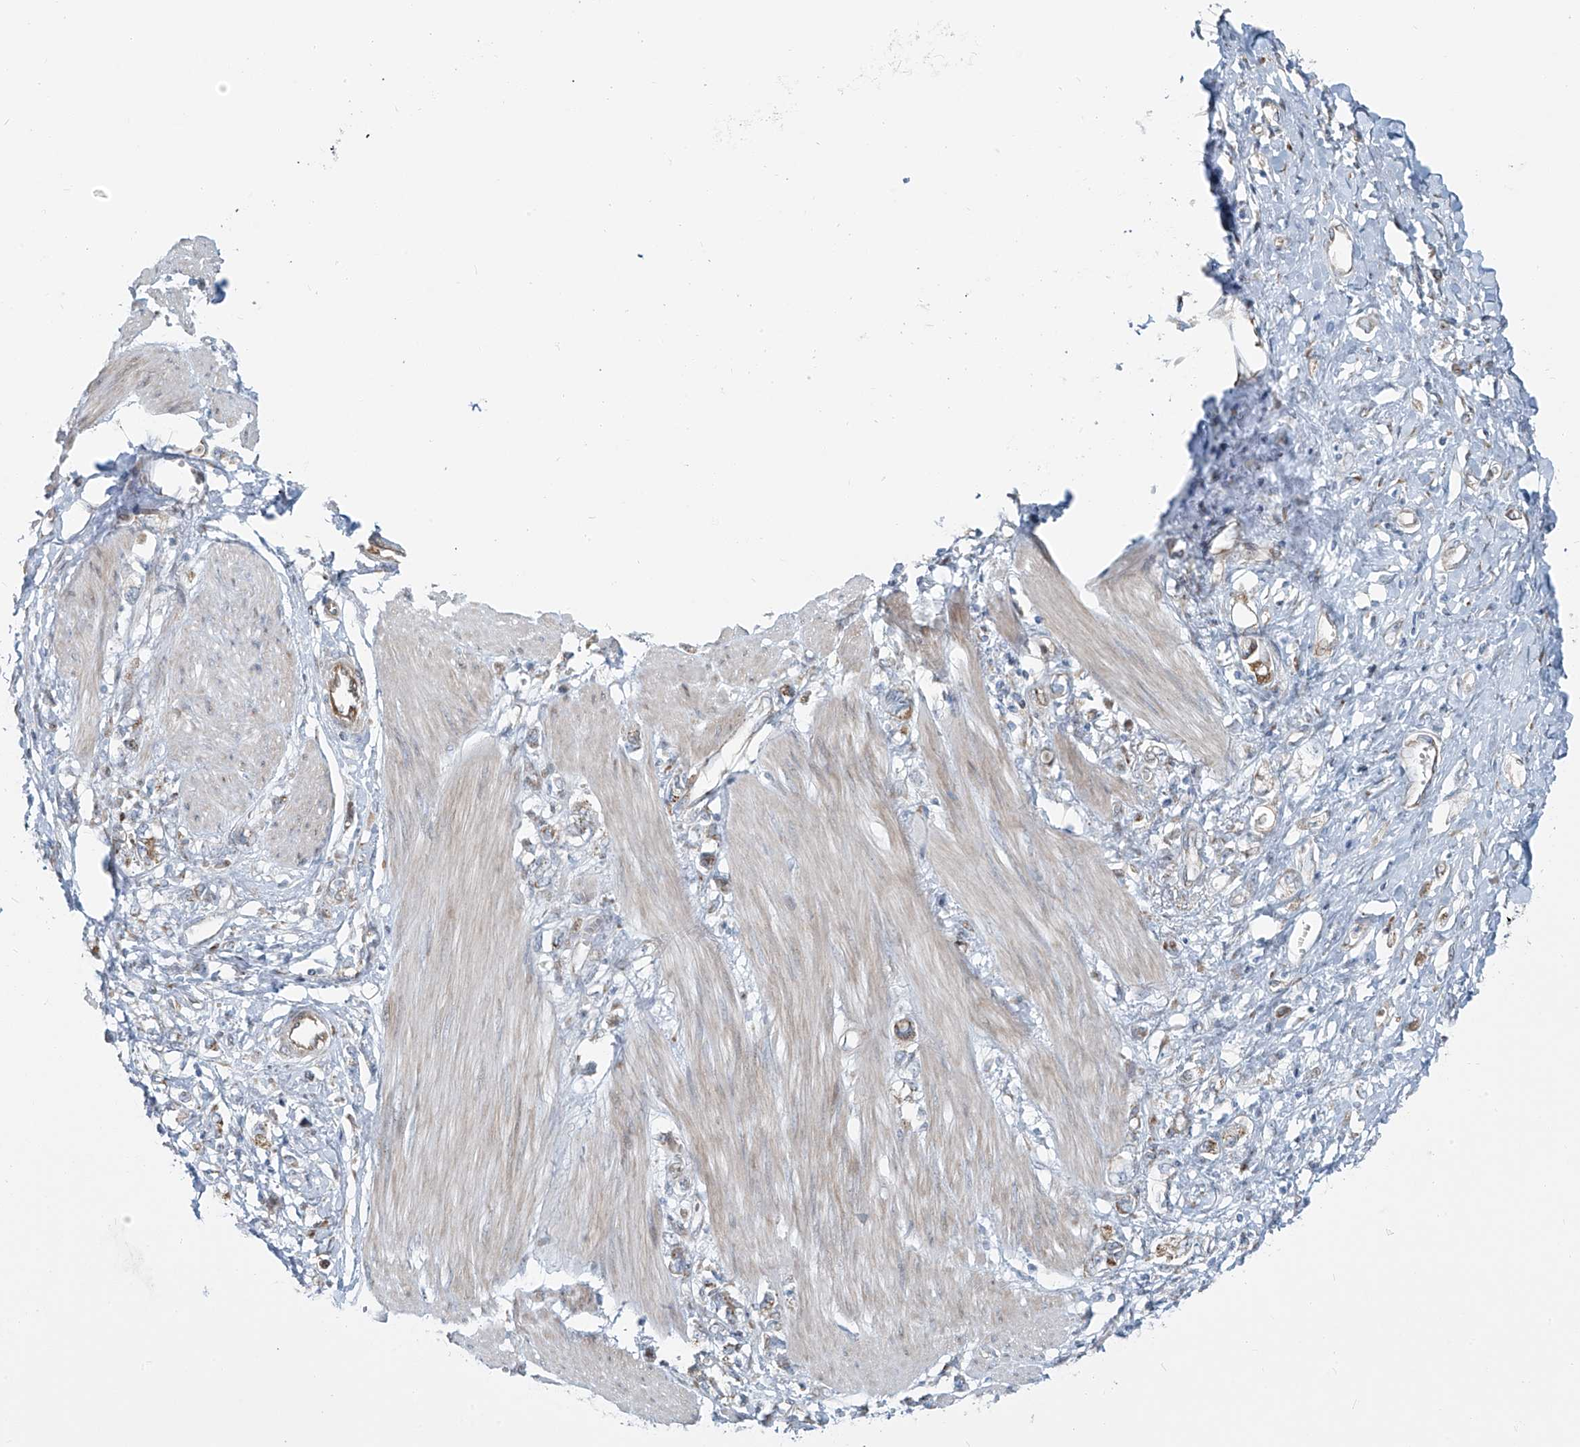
{"staining": {"intensity": "moderate", "quantity": "<25%", "location": "cytoplasmic/membranous"}, "tissue": "stomach cancer", "cell_type": "Tumor cells", "image_type": "cancer", "snomed": [{"axis": "morphology", "description": "Adenocarcinoma, NOS"}, {"axis": "topography", "description": "Stomach"}], "caption": "Adenocarcinoma (stomach) stained for a protein shows moderate cytoplasmic/membranous positivity in tumor cells. (IHC, brightfield microscopy, high magnification).", "gene": "HIC2", "patient": {"sex": "female", "age": 76}}